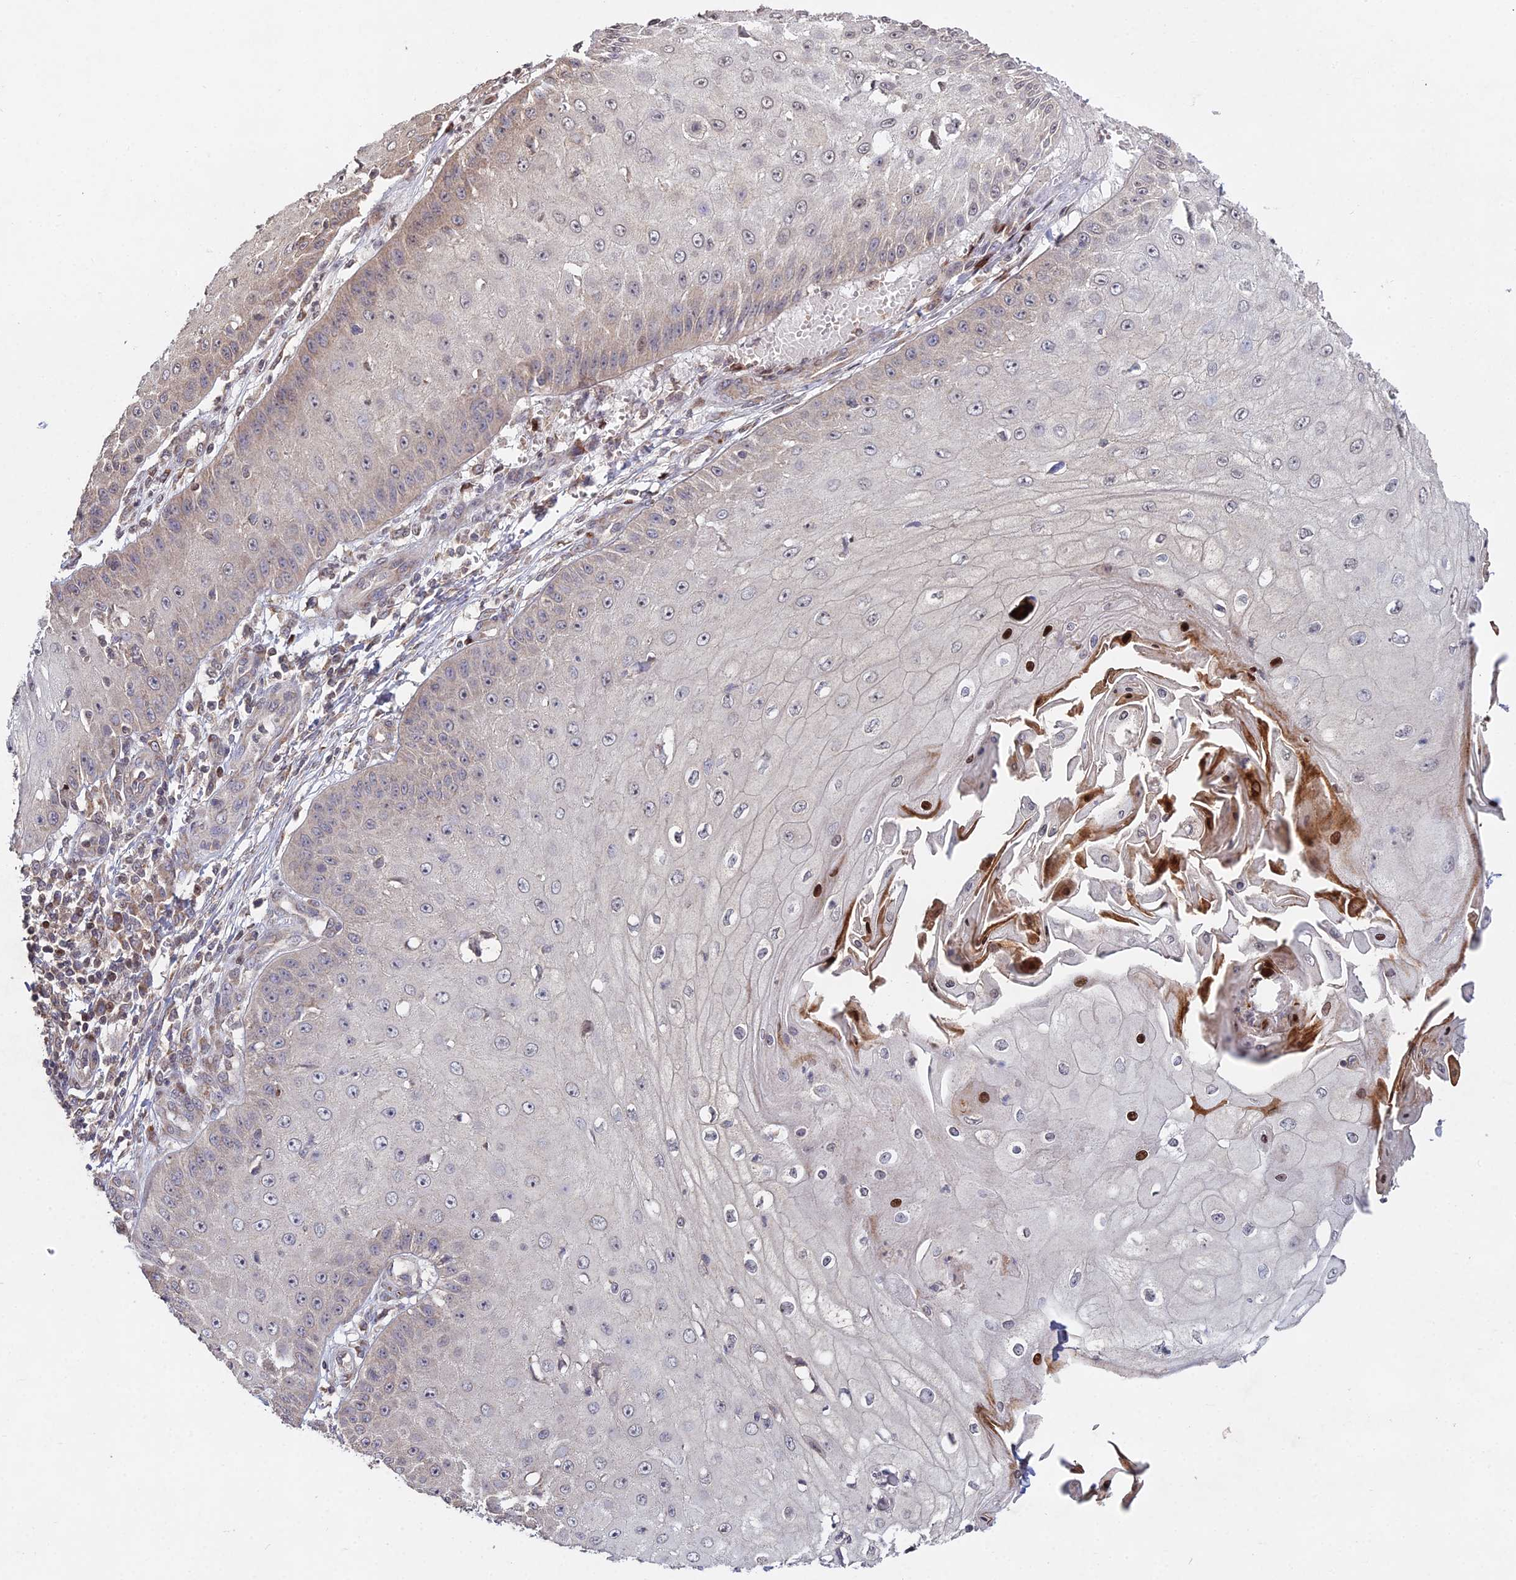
{"staining": {"intensity": "weak", "quantity": "25%-75%", "location": "cytoplasmic/membranous"}, "tissue": "skin cancer", "cell_type": "Tumor cells", "image_type": "cancer", "snomed": [{"axis": "morphology", "description": "Squamous cell carcinoma, NOS"}, {"axis": "topography", "description": "Skin"}], "caption": "Immunohistochemistry histopathology image of neoplastic tissue: skin squamous cell carcinoma stained using immunohistochemistry reveals low levels of weak protein expression localized specifically in the cytoplasmic/membranous of tumor cells, appearing as a cytoplasmic/membranous brown color.", "gene": "RBMS2", "patient": {"sex": "male", "age": 70}}